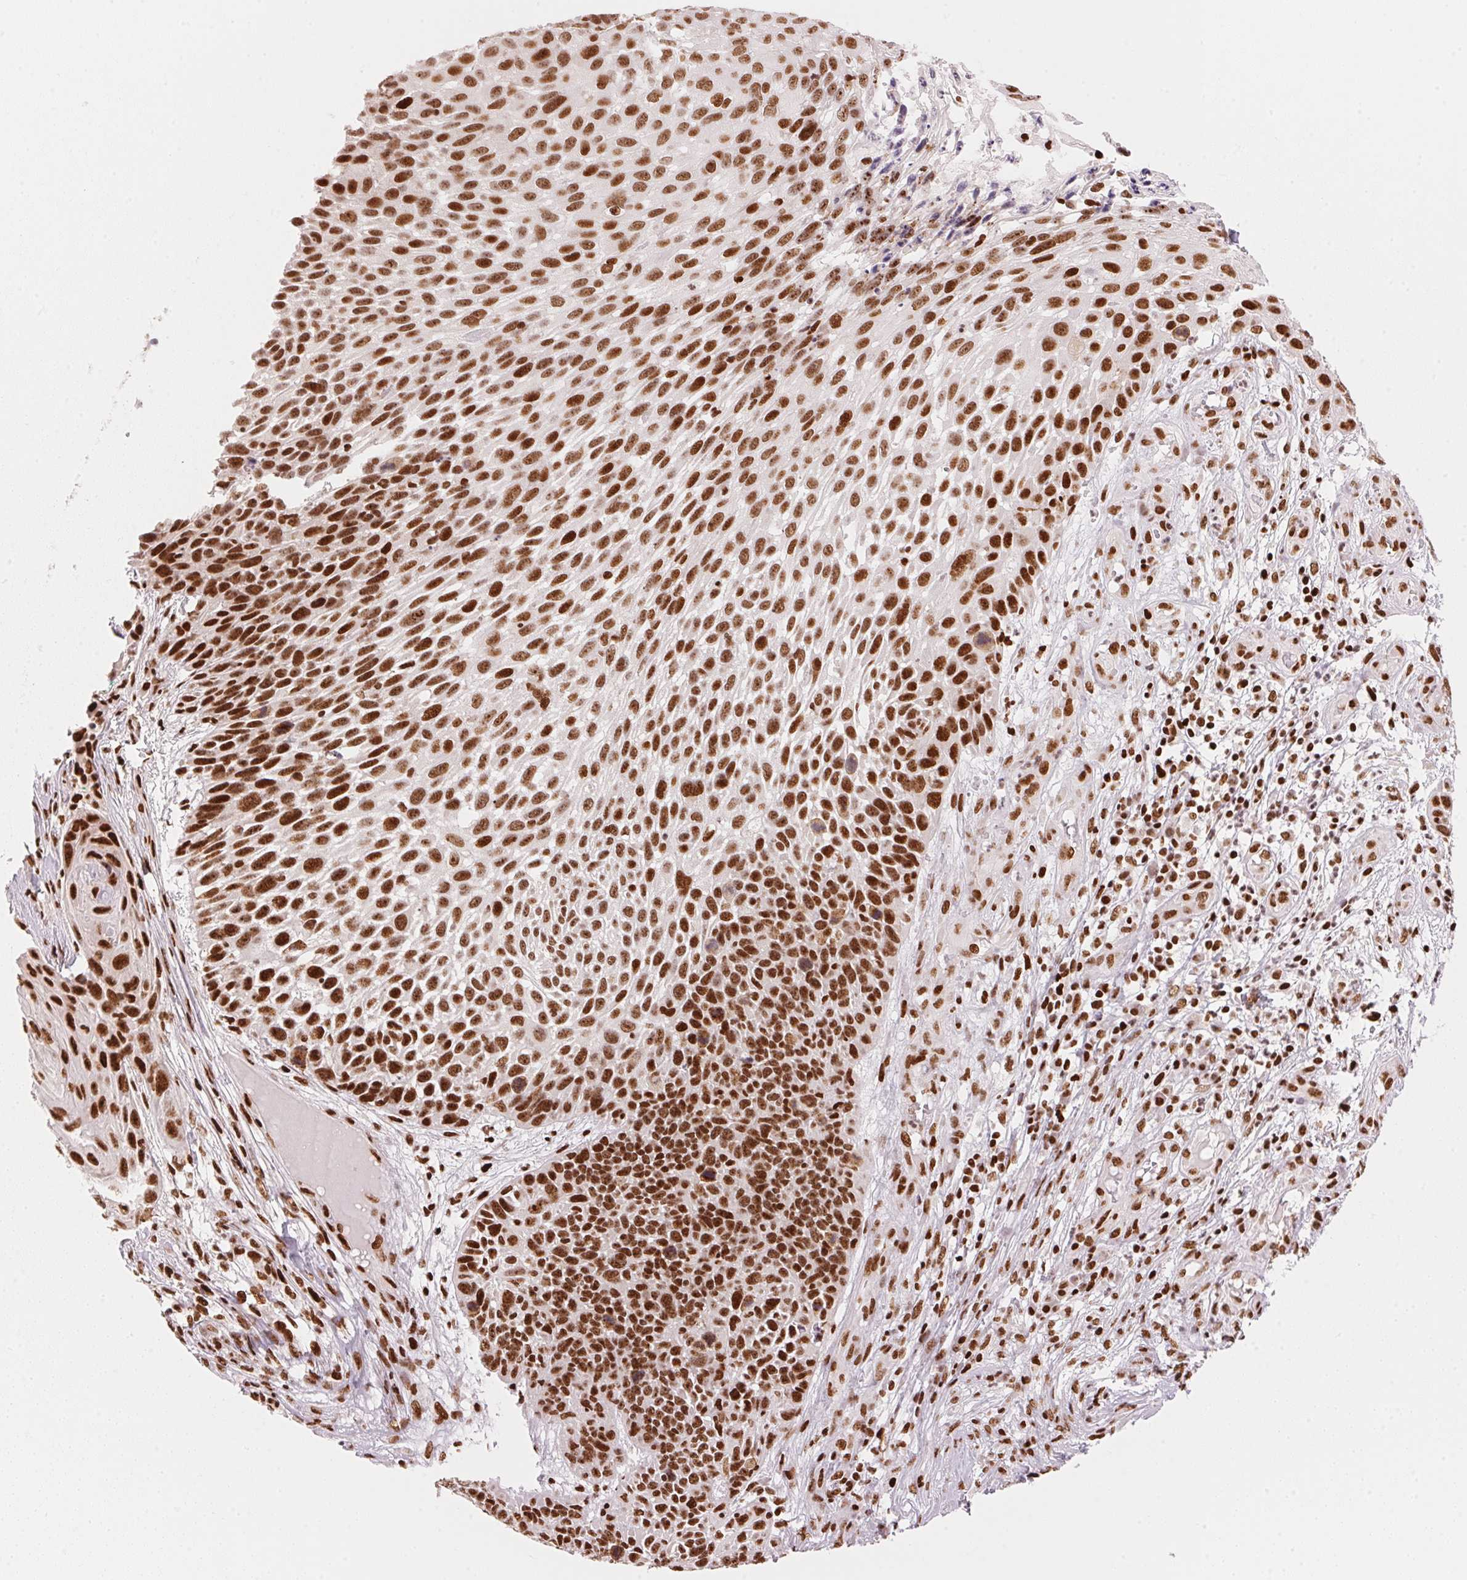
{"staining": {"intensity": "strong", "quantity": ">75%", "location": "nuclear"}, "tissue": "skin cancer", "cell_type": "Tumor cells", "image_type": "cancer", "snomed": [{"axis": "morphology", "description": "Squamous cell carcinoma, NOS"}, {"axis": "topography", "description": "Skin"}], "caption": "Immunohistochemical staining of squamous cell carcinoma (skin) shows high levels of strong nuclear protein expression in approximately >75% of tumor cells.", "gene": "NXF1", "patient": {"sex": "male", "age": 92}}